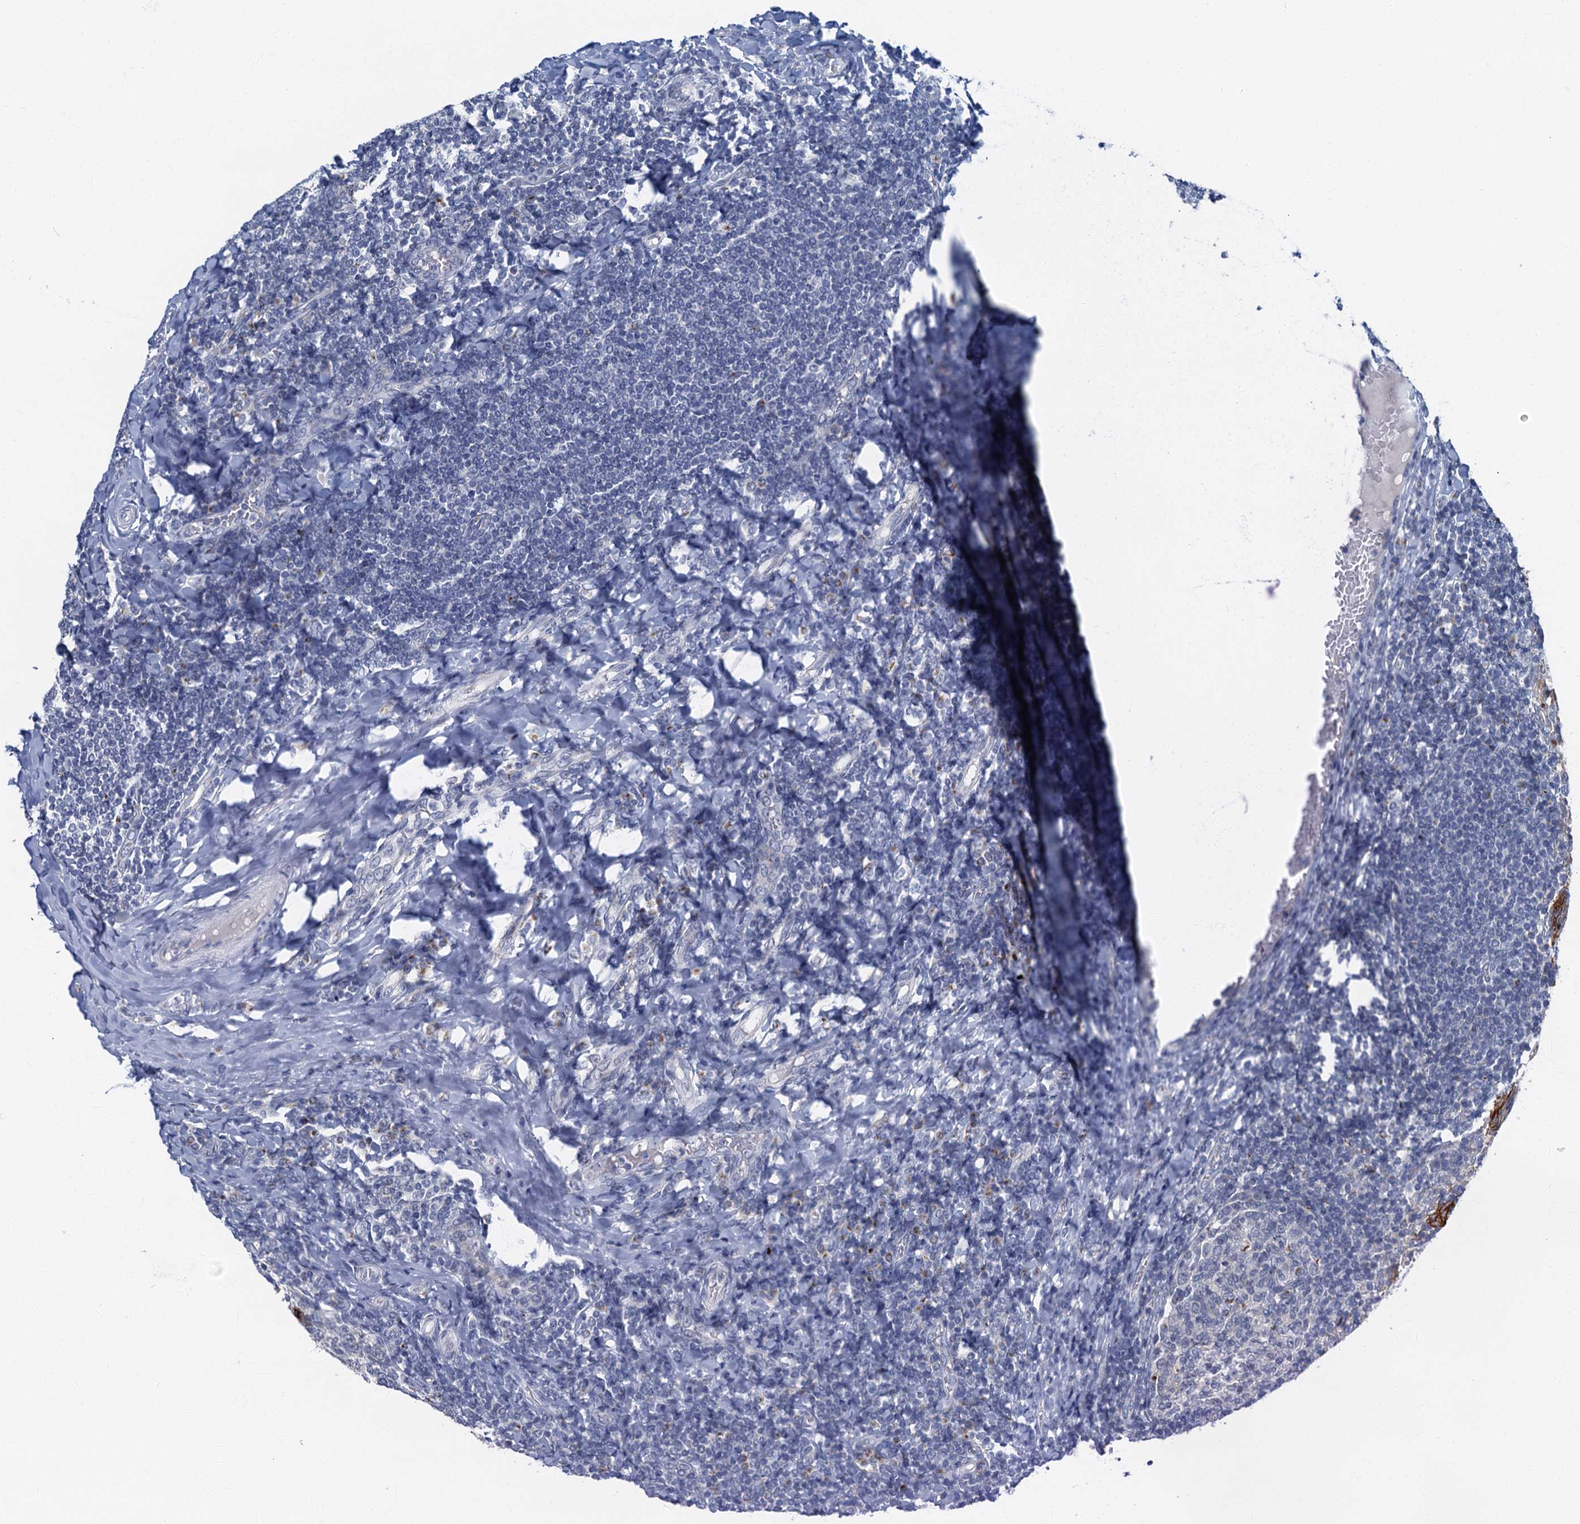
{"staining": {"intensity": "negative", "quantity": "none", "location": "none"}, "tissue": "tonsil", "cell_type": "Germinal center cells", "image_type": "normal", "snomed": [{"axis": "morphology", "description": "Normal tissue, NOS"}, {"axis": "topography", "description": "Tonsil"}], "caption": "Tonsil was stained to show a protein in brown. There is no significant staining in germinal center cells. (Brightfield microscopy of DAB (3,3'-diaminobenzidine) IHC at high magnification).", "gene": "LYPD3", "patient": {"sex": "female", "age": 19}}